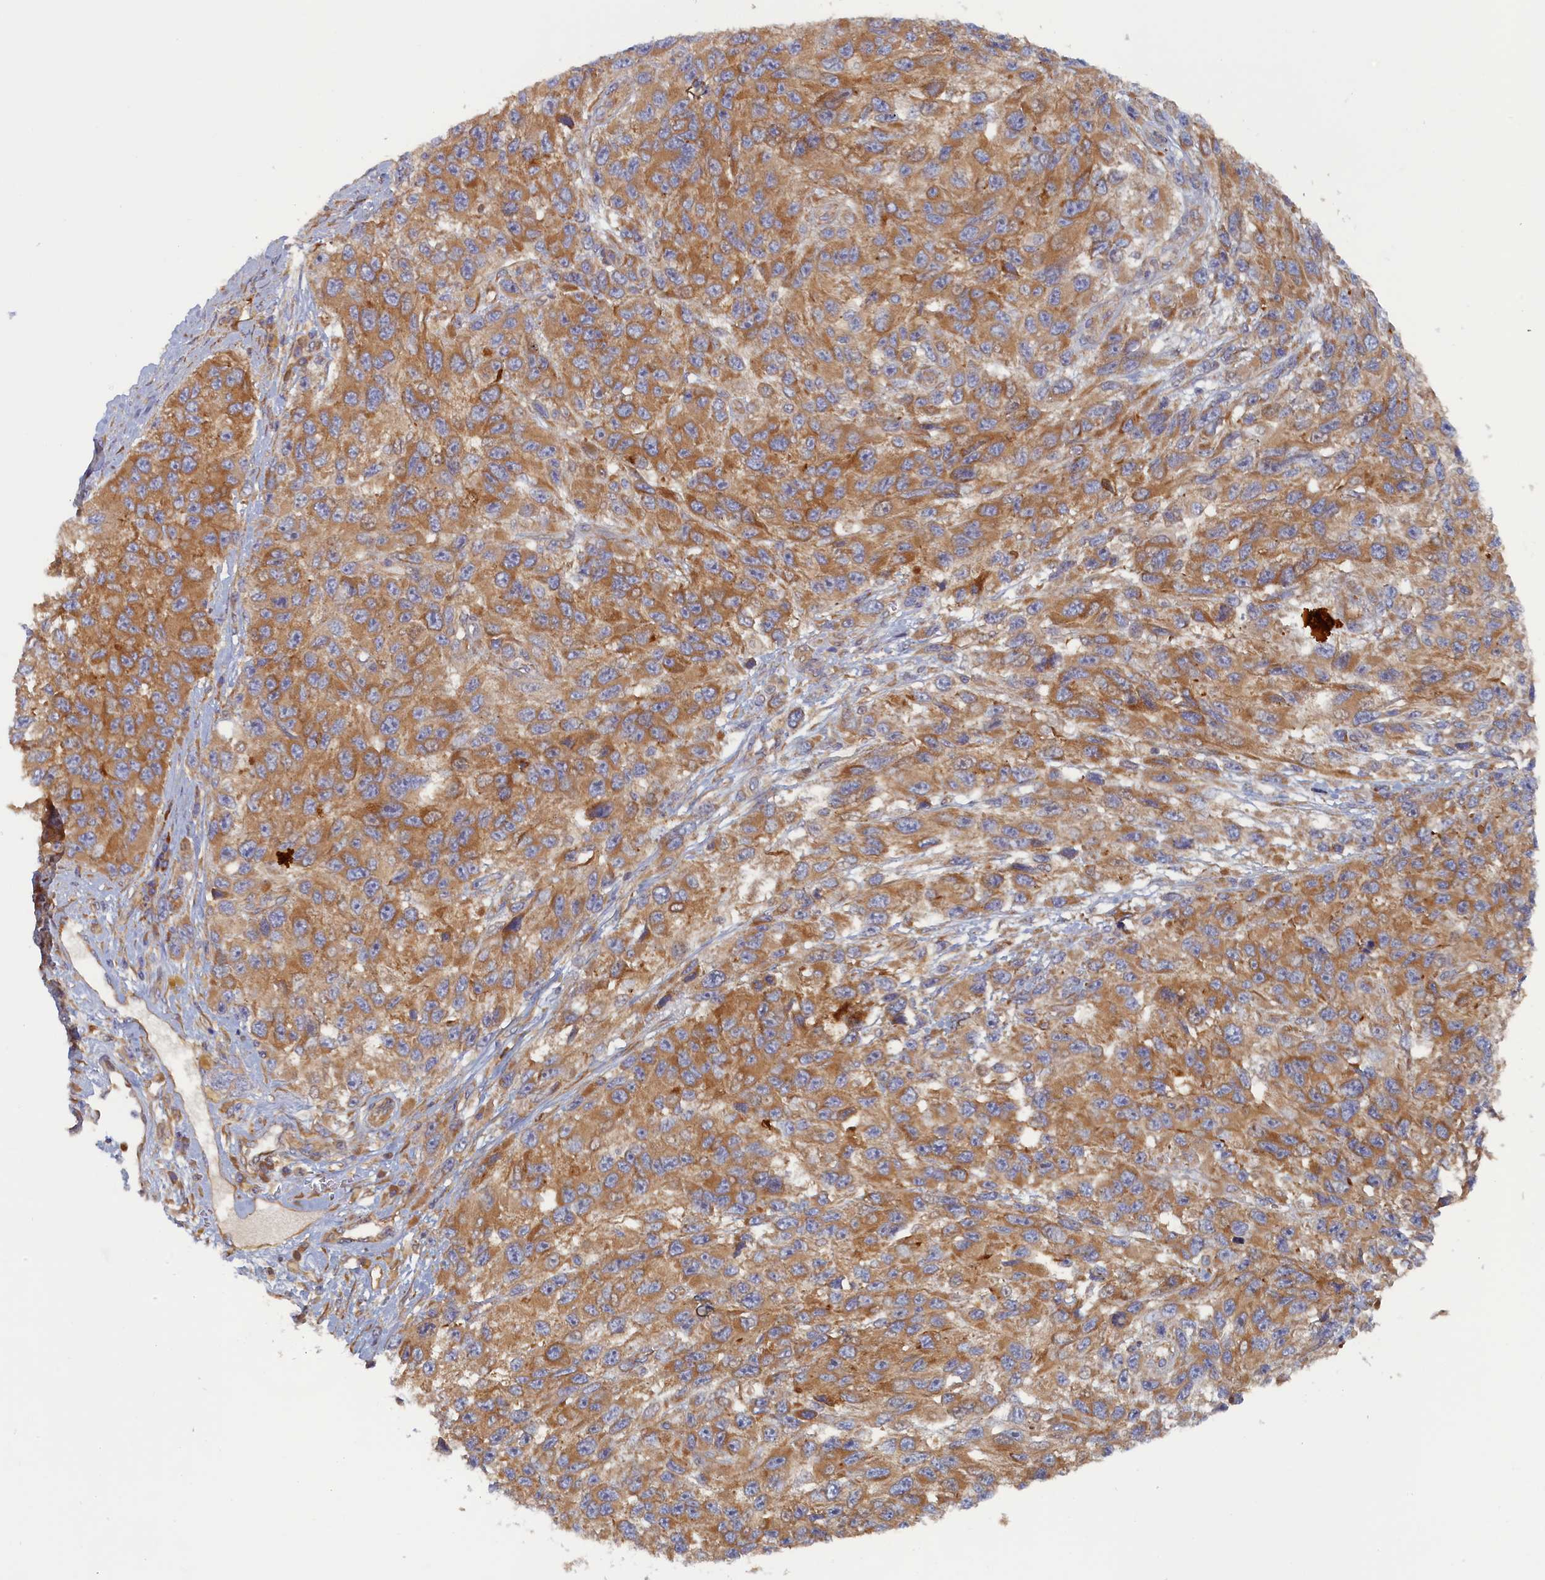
{"staining": {"intensity": "moderate", "quantity": ">75%", "location": "cytoplasmic/membranous"}, "tissue": "melanoma", "cell_type": "Tumor cells", "image_type": "cancer", "snomed": [{"axis": "morphology", "description": "Normal tissue, NOS"}, {"axis": "morphology", "description": "Malignant melanoma, NOS"}, {"axis": "topography", "description": "Skin"}], "caption": "High-magnification brightfield microscopy of malignant melanoma stained with DAB (3,3'-diaminobenzidine) (brown) and counterstained with hematoxylin (blue). tumor cells exhibit moderate cytoplasmic/membranous expression is appreciated in approximately>75% of cells.", "gene": "TMEM196", "patient": {"sex": "female", "age": 96}}